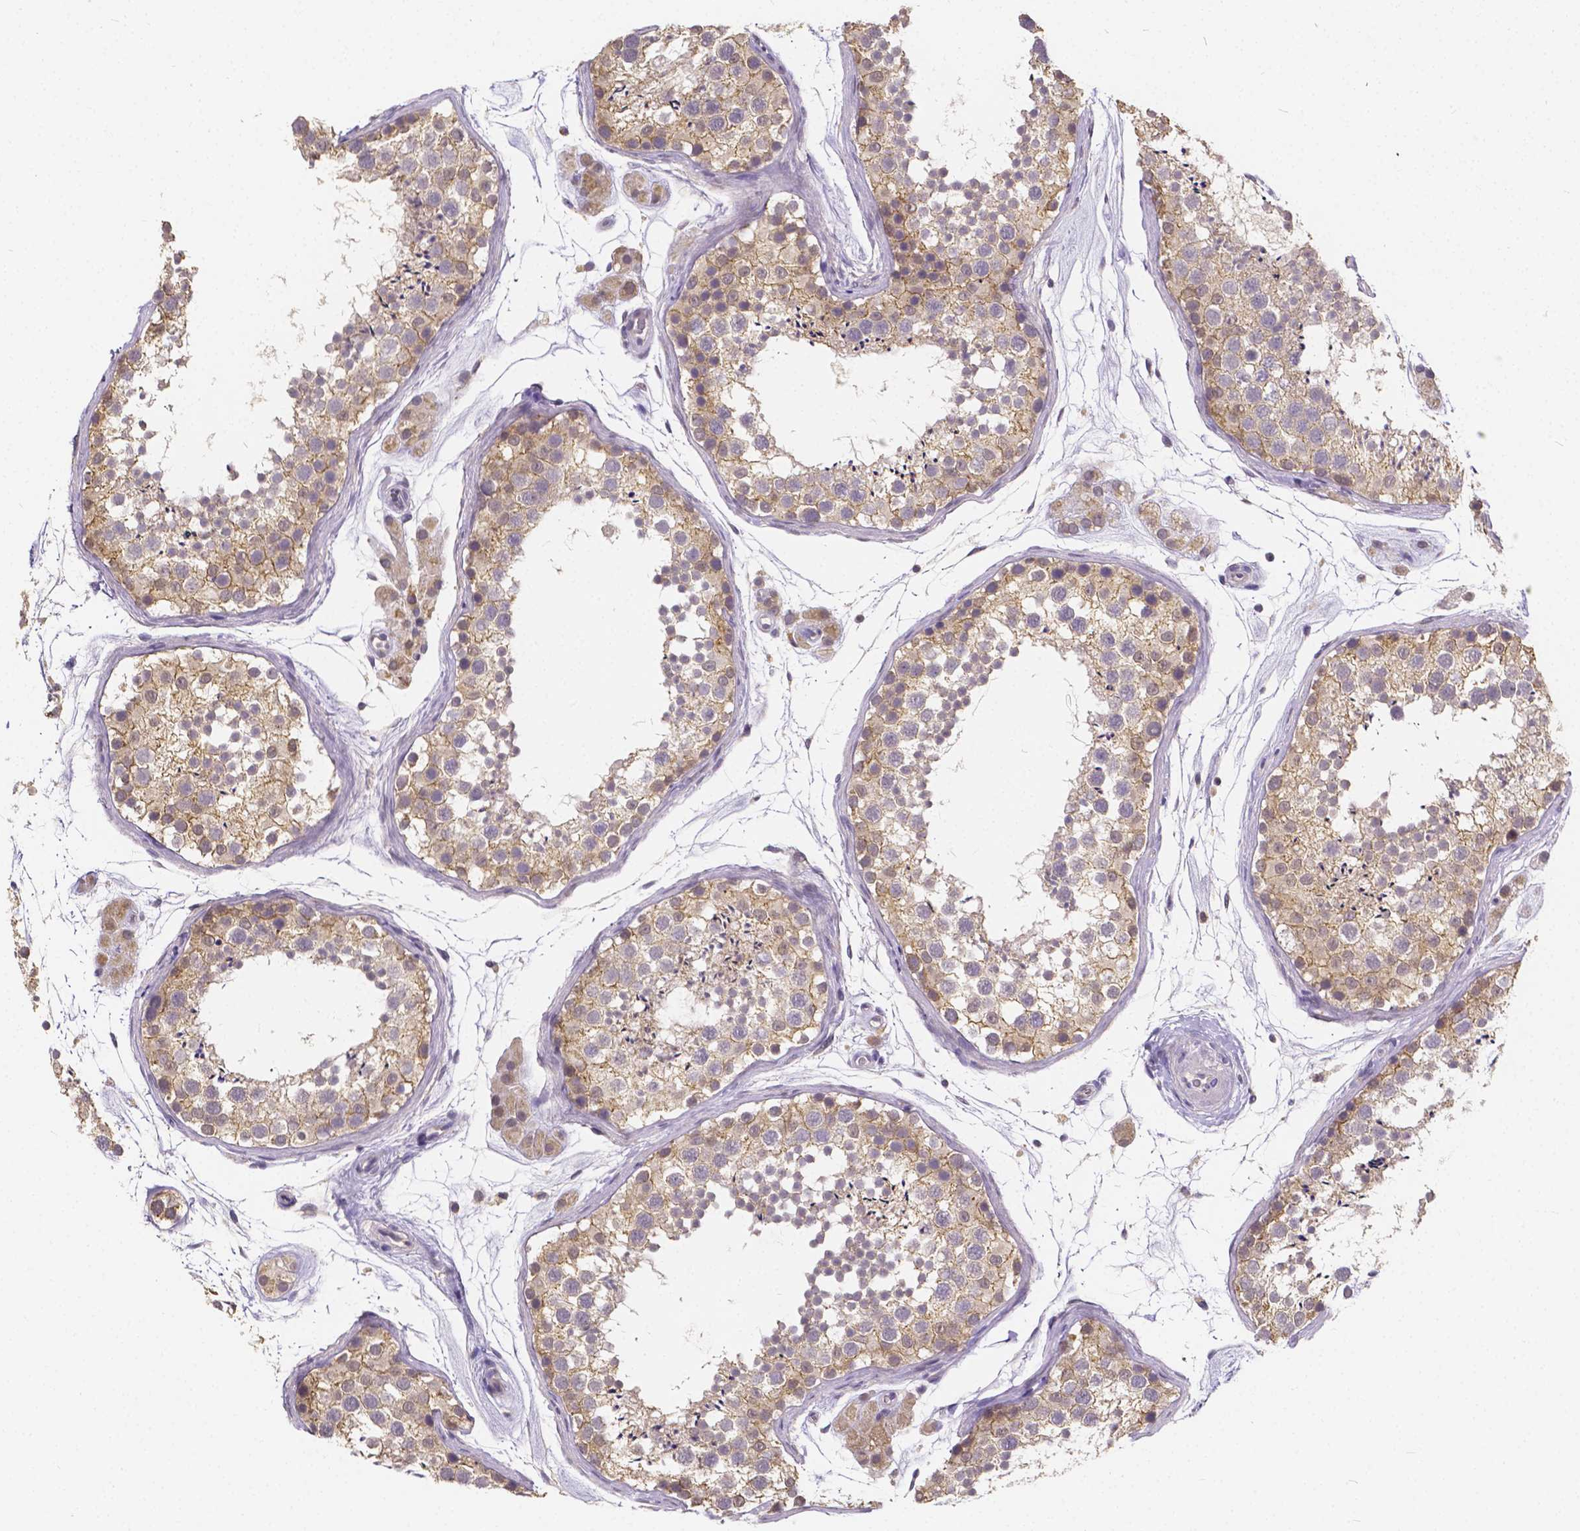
{"staining": {"intensity": "weak", "quantity": ">75%", "location": "cytoplasmic/membranous"}, "tissue": "testis", "cell_type": "Cells in seminiferous ducts", "image_type": "normal", "snomed": [{"axis": "morphology", "description": "Normal tissue, NOS"}, {"axis": "topography", "description": "Testis"}], "caption": "A low amount of weak cytoplasmic/membranous staining is identified in about >75% of cells in seminiferous ducts in normal testis. The protein of interest is shown in brown color, while the nuclei are stained blue.", "gene": "CTNNA2", "patient": {"sex": "male", "age": 41}}